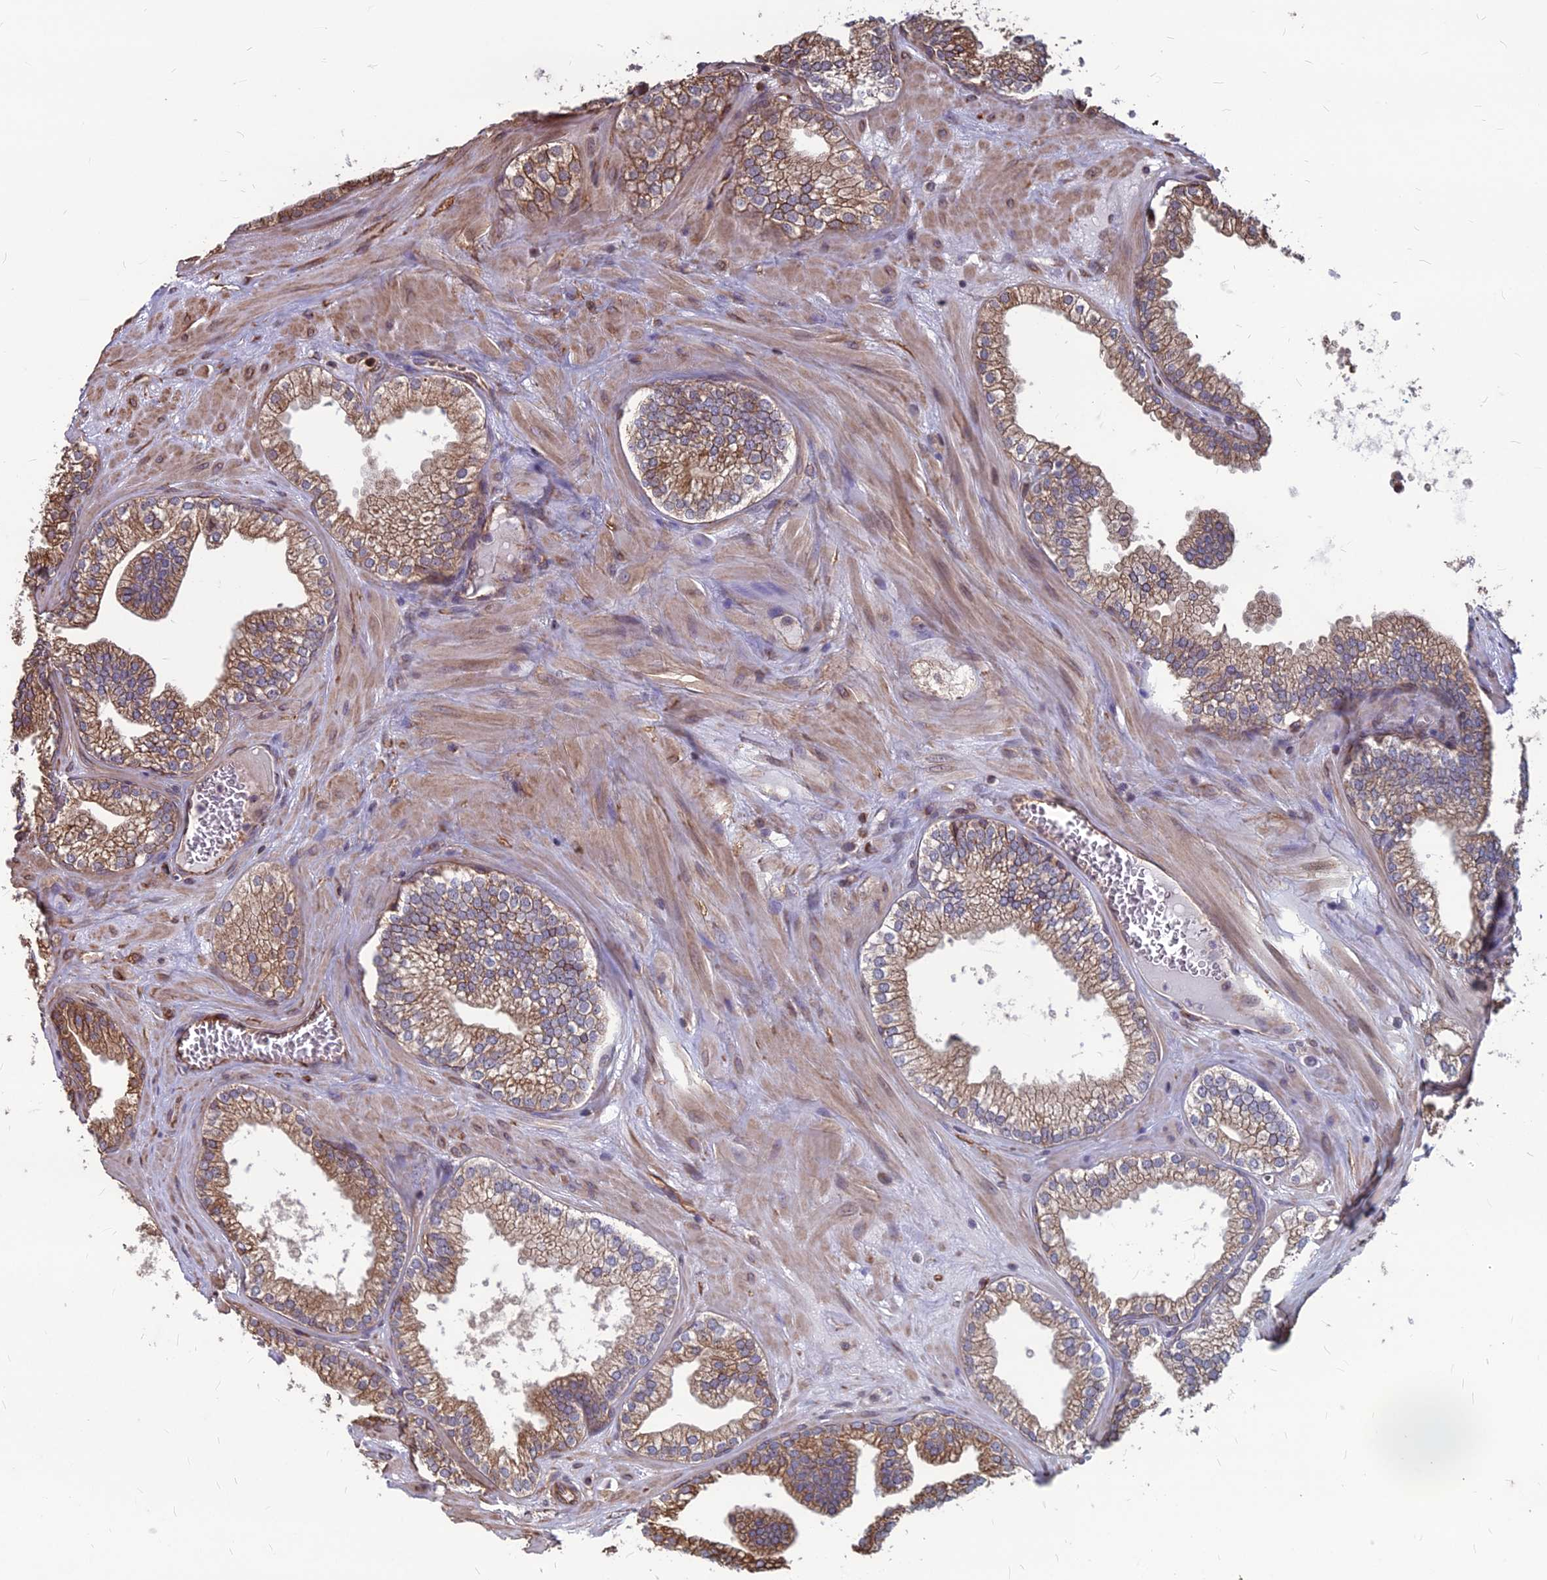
{"staining": {"intensity": "moderate", "quantity": ">75%", "location": "cytoplasmic/membranous"}, "tissue": "prostate cancer", "cell_type": "Tumor cells", "image_type": "cancer", "snomed": [{"axis": "morphology", "description": "Adenocarcinoma, Low grade"}, {"axis": "topography", "description": "Prostate"}], "caption": "This micrograph reveals prostate adenocarcinoma (low-grade) stained with immunohistochemistry to label a protein in brown. The cytoplasmic/membranous of tumor cells show moderate positivity for the protein. Nuclei are counter-stained blue.", "gene": "LSM6", "patient": {"sex": "male", "age": 60}}